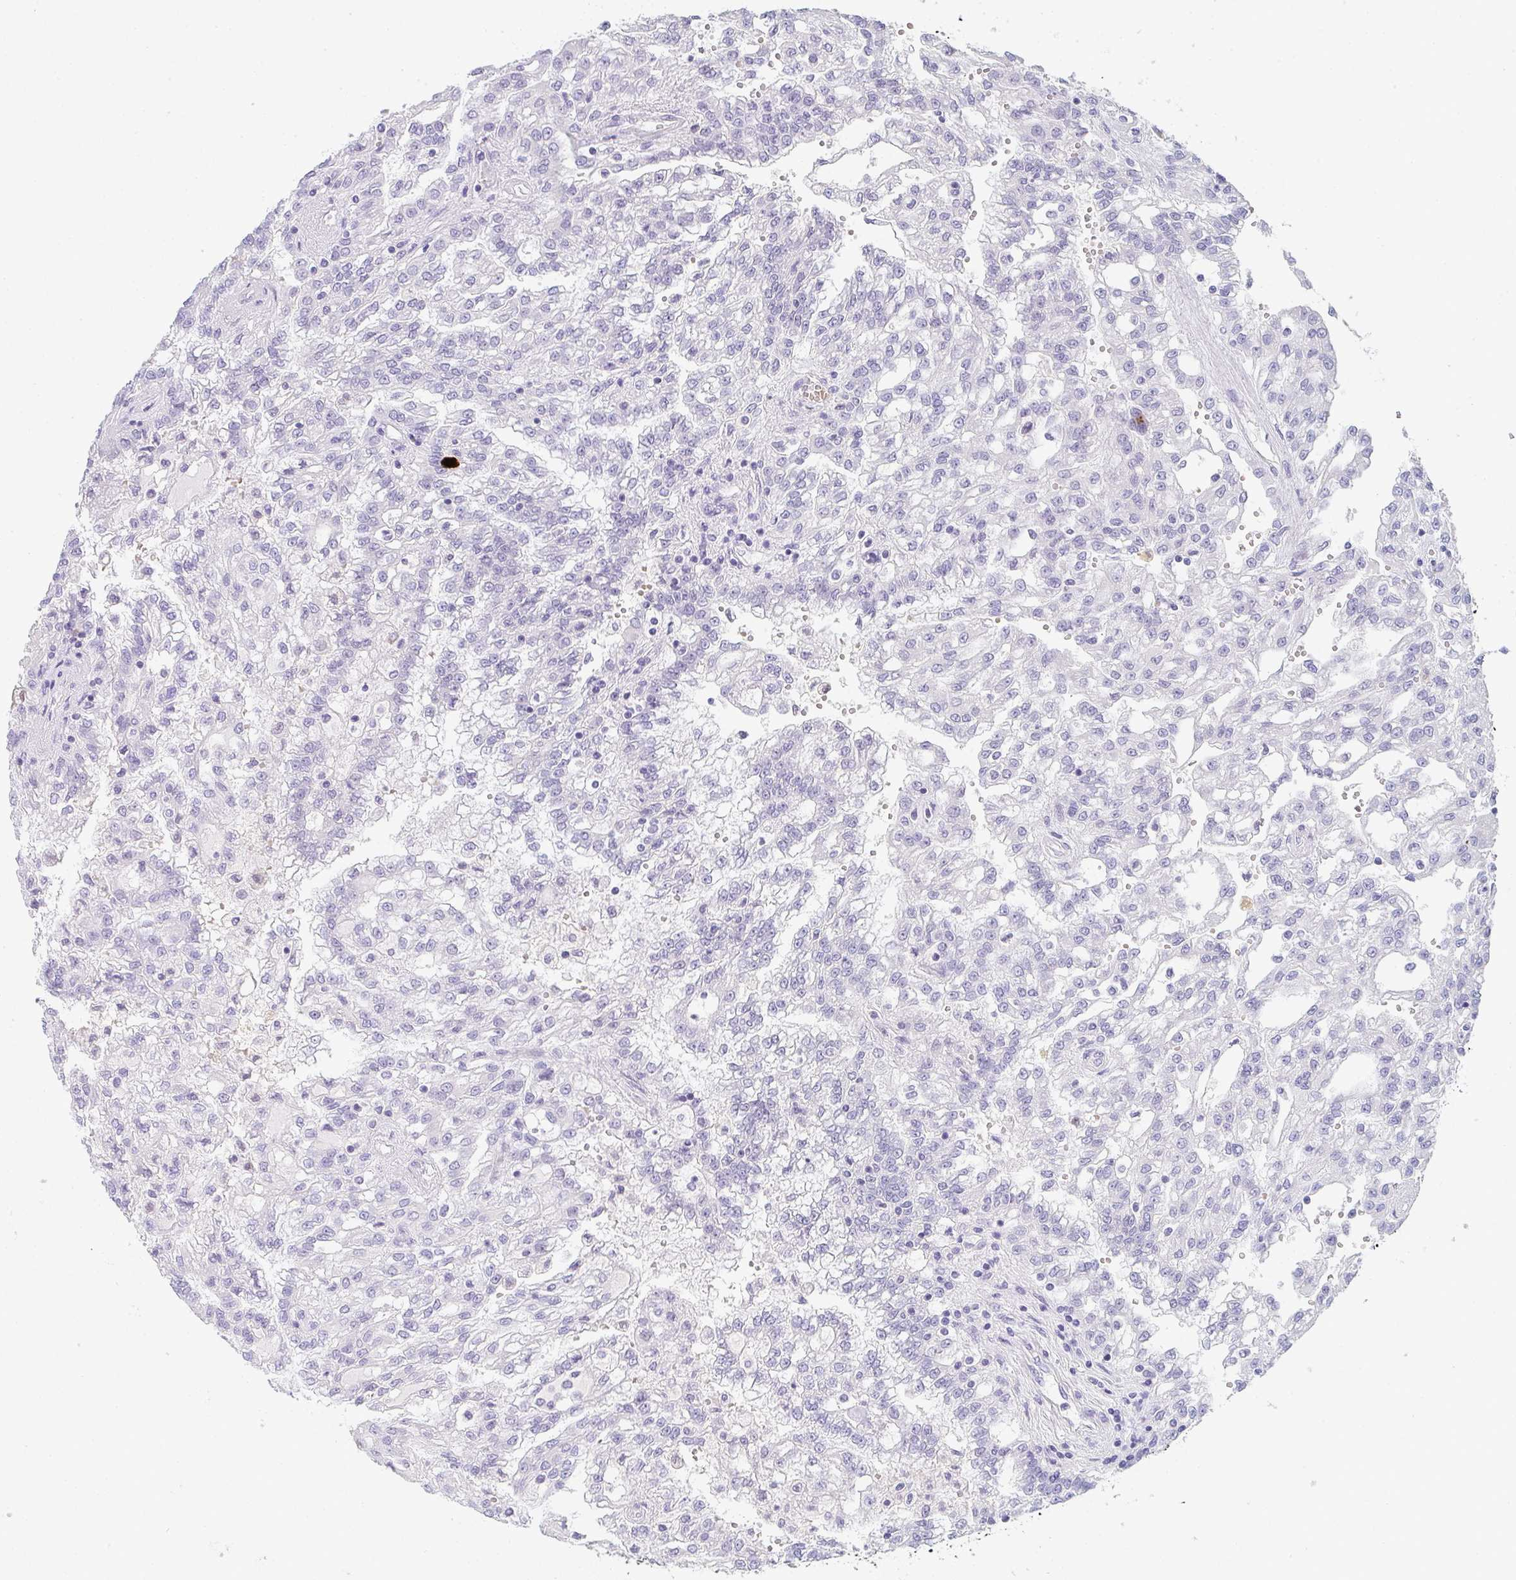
{"staining": {"intensity": "negative", "quantity": "none", "location": "none"}, "tissue": "renal cancer", "cell_type": "Tumor cells", "image_type": "cancer", "snomed": [{"axis": "morphology", "description": "Adenocarcinoma, NOS"}, {"axis": "topography", "description": "Kidney"}], "caption": "Human renal adenocarcinoma stained for a protein using immunohistochemistry demonstrates no positivity in tumor cells.", "gene": "CACNA1S", "patient": {"sex": "male", "age": 63}}